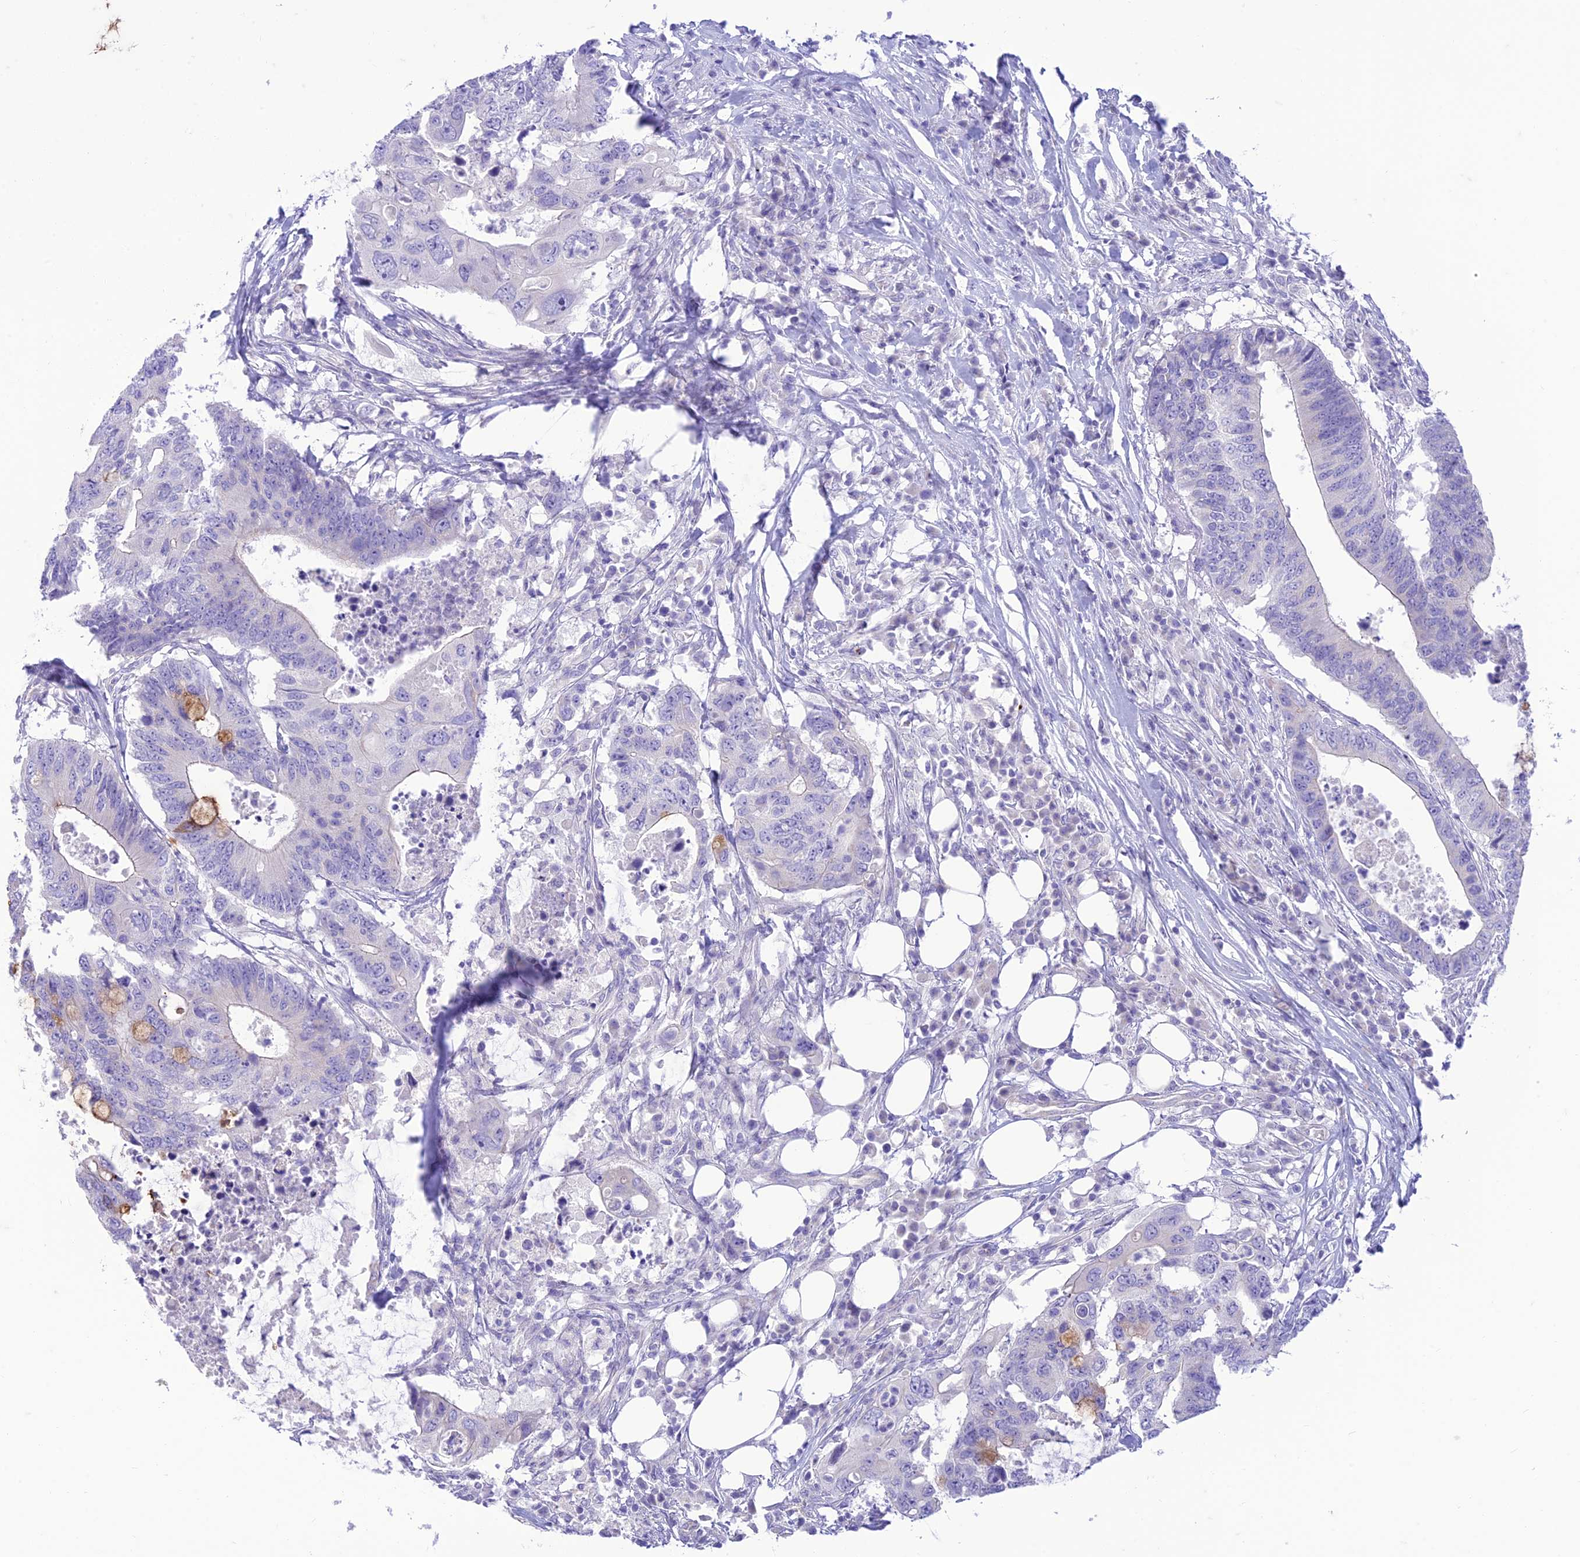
{"staining": {"intensity": "negative", "quantity": "none", "location": "none"}, "tissue": "colorectal cancer", "cell_type": "Tumor cells", "image_type": "cancer", "snomed": [{"axis": "morphology", "description": "Adenocarcinoma, NOS"}, {"axis": "topography", "description": "Colon"}], "caption": "High magnification brightfield microscopy of colorectal adenocarcinoma stained with DAB (3,3'-diaminobenzidine) (brown) and counterstained with hematoxylin (blue): tumor cells show no significant positivity.", "gene": "DHDH", "patient": {"sex": "male", "age": 71}}